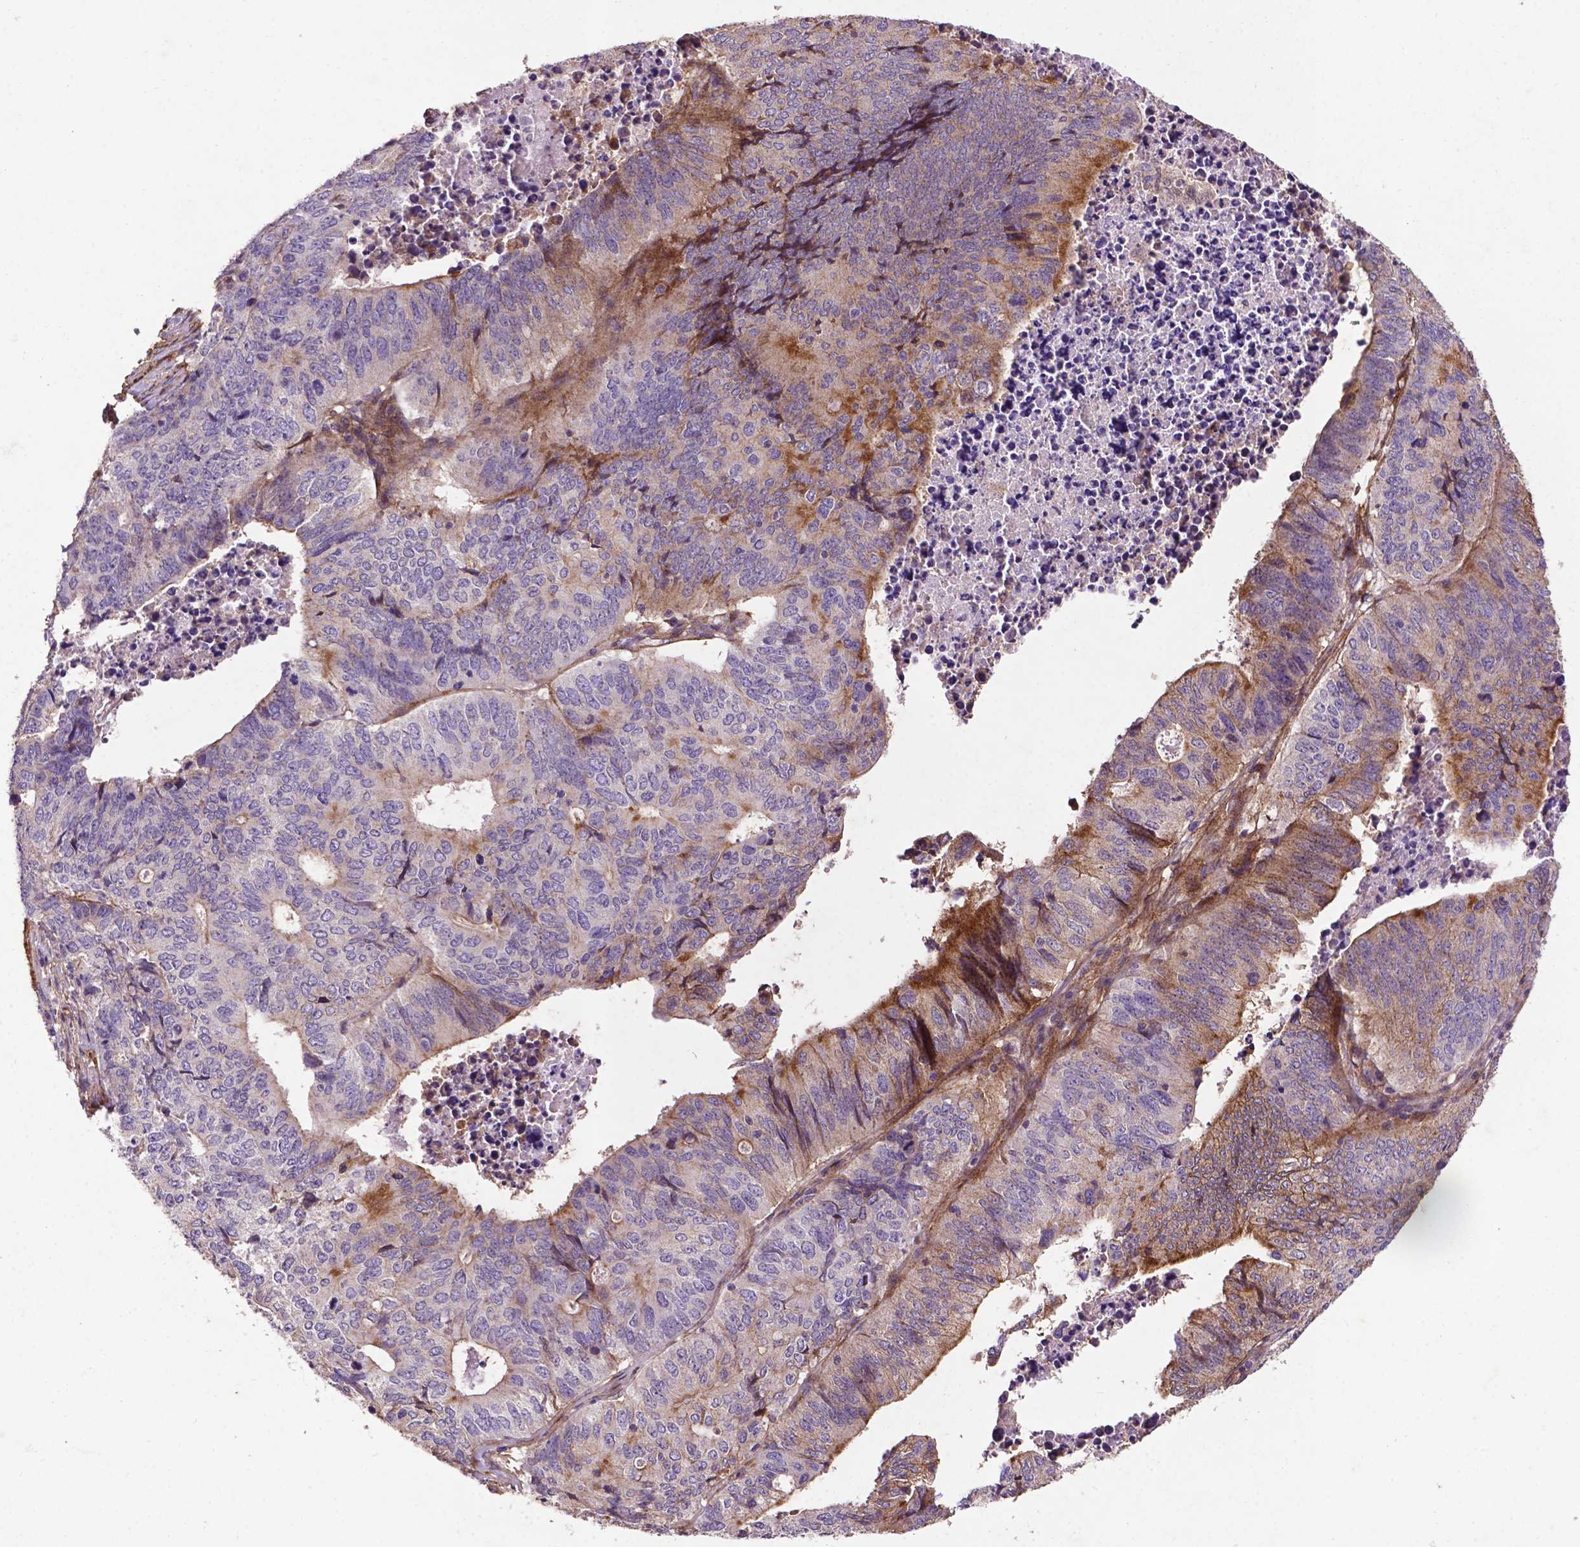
{"staining": {"intensity": "moderate", "quantity": "<25%", "location": "cytoplasmic/membranous"}, "tissue": "stomach cancer", "cell_type": "Tumor cells", "image_type": "cancer", "snomed": [{"axis": "morphology", "description": "Adenocarcinoma, NOS"}, {"axis": "topography", "description": "Stomach, upper"}], "caption": "Tumor cells exhibit low levels of moderate cytoplasmic/membranous positivity in approximately <25% of cells in stomach cancer. Using DAB (brown) and hematoxylin (blue) stains, captured at high magnification using brightfield microscopy.", "gene": "RRAS", "patient": {"sex": "female", "age": 67}}